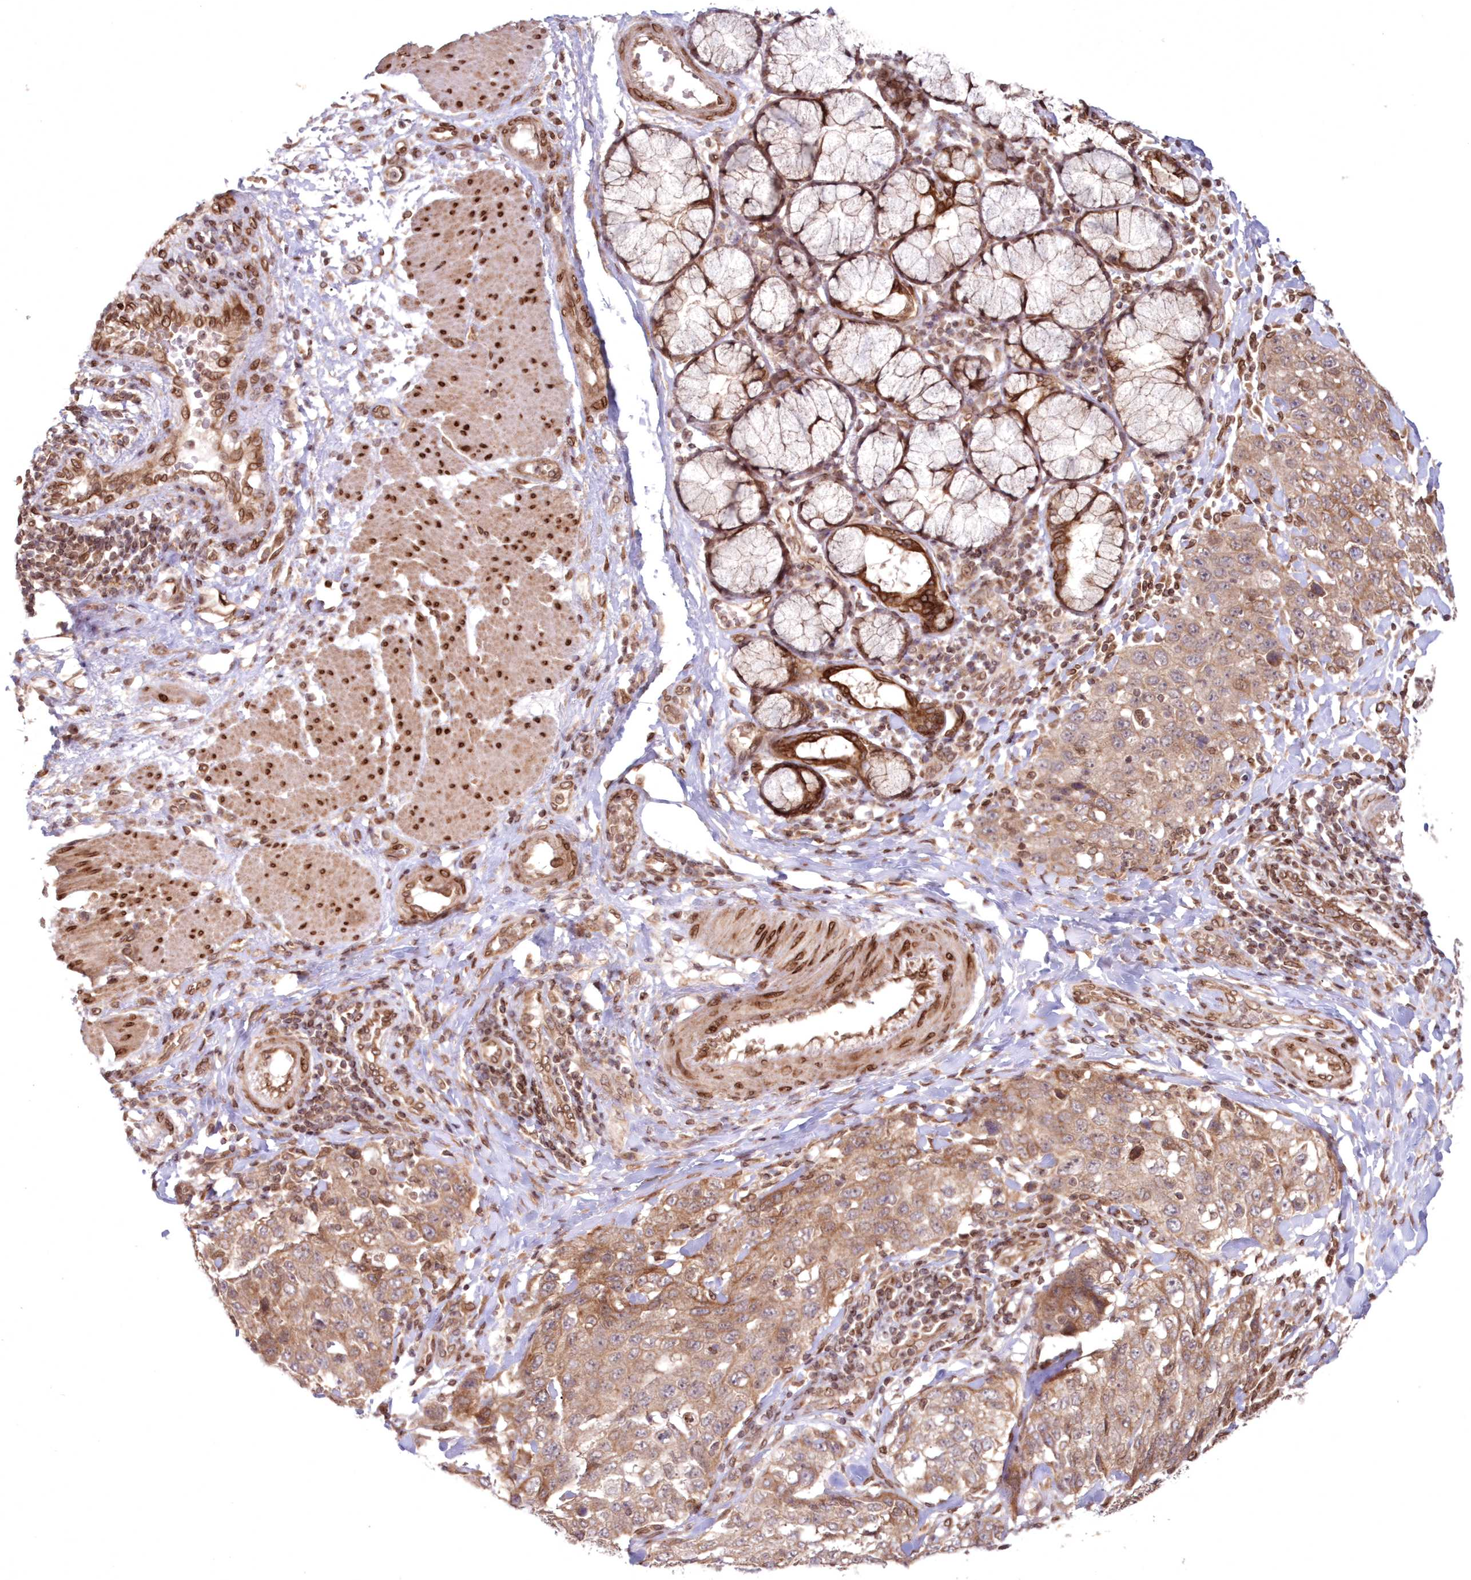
{"staining": {"intensity": "moderate", "quantity": ">75%", "location": "cytoplasmic/membranous"}, "tissue": "stomach cancer", "cell_type": "Tumor cells", "image_type": "cancer", "snomed": [{"axis": "morphology", "description": "Adenocarcinoma, NOS"}, {"axis": "topography", "description": "Stomach"}], "caption": "IHC image of stomach adenocarcinoma stained for a protein (brown), which exhibits medium levels of moderate cytoplasmic/membranous staining in about >75% of tumor cells.", "gene": "DNAJC27", "patient": {"sex": "male", "age": 48}}